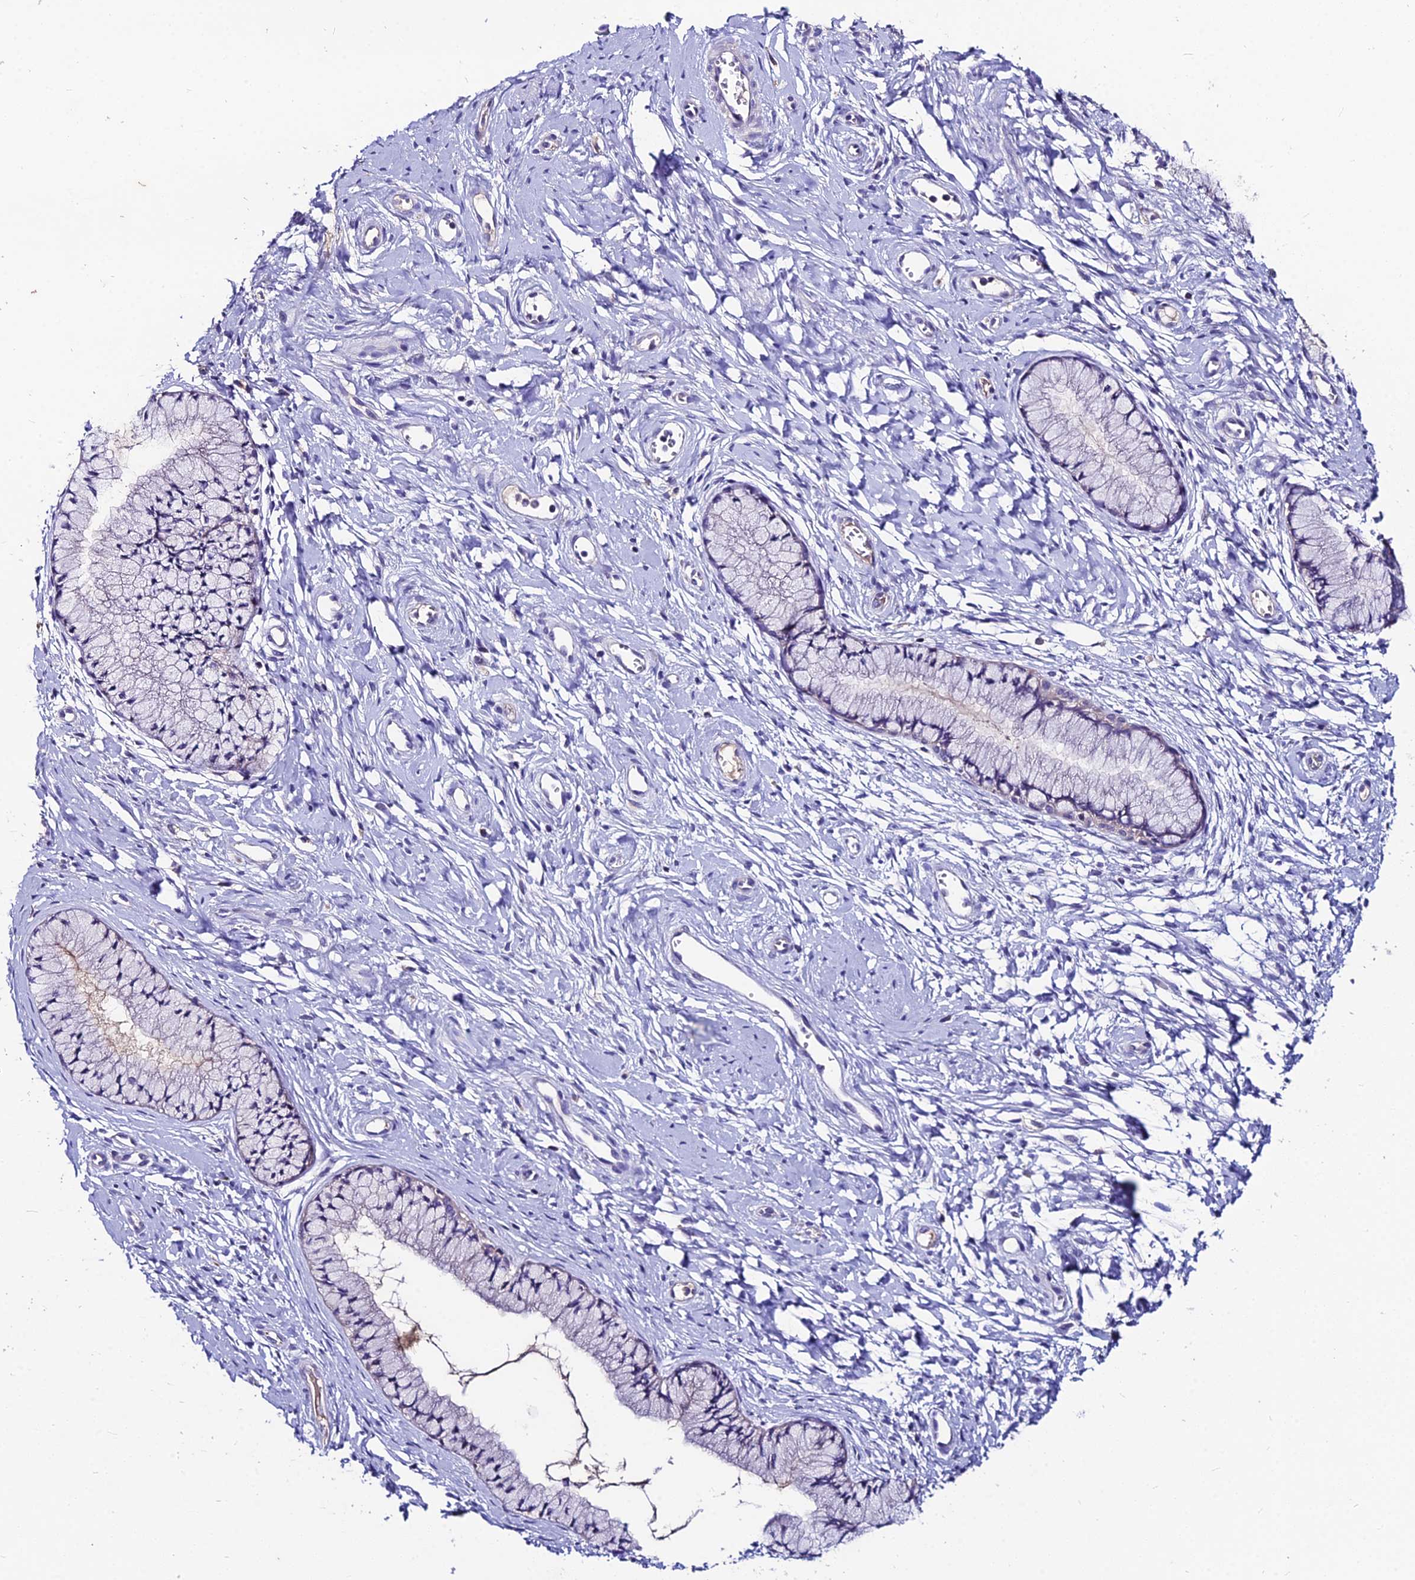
{"staining": {"intensity": "negative", "quantity": "none", "location": "none"}, "tissue": "cervix", "cell_type": "Glandular cells", "image_type": "normal", "snomed": [{"axis": "morphology", "description": "Normal tissue, NOS"}, {"axis": "topography", "description": "Cervix"}], "caption": "Immunohistochemical staining of normal cervix reveals no significant expression in glandular cells.", "gene": "LGALS7", "patient": {"sex": "female", "age": 42}}